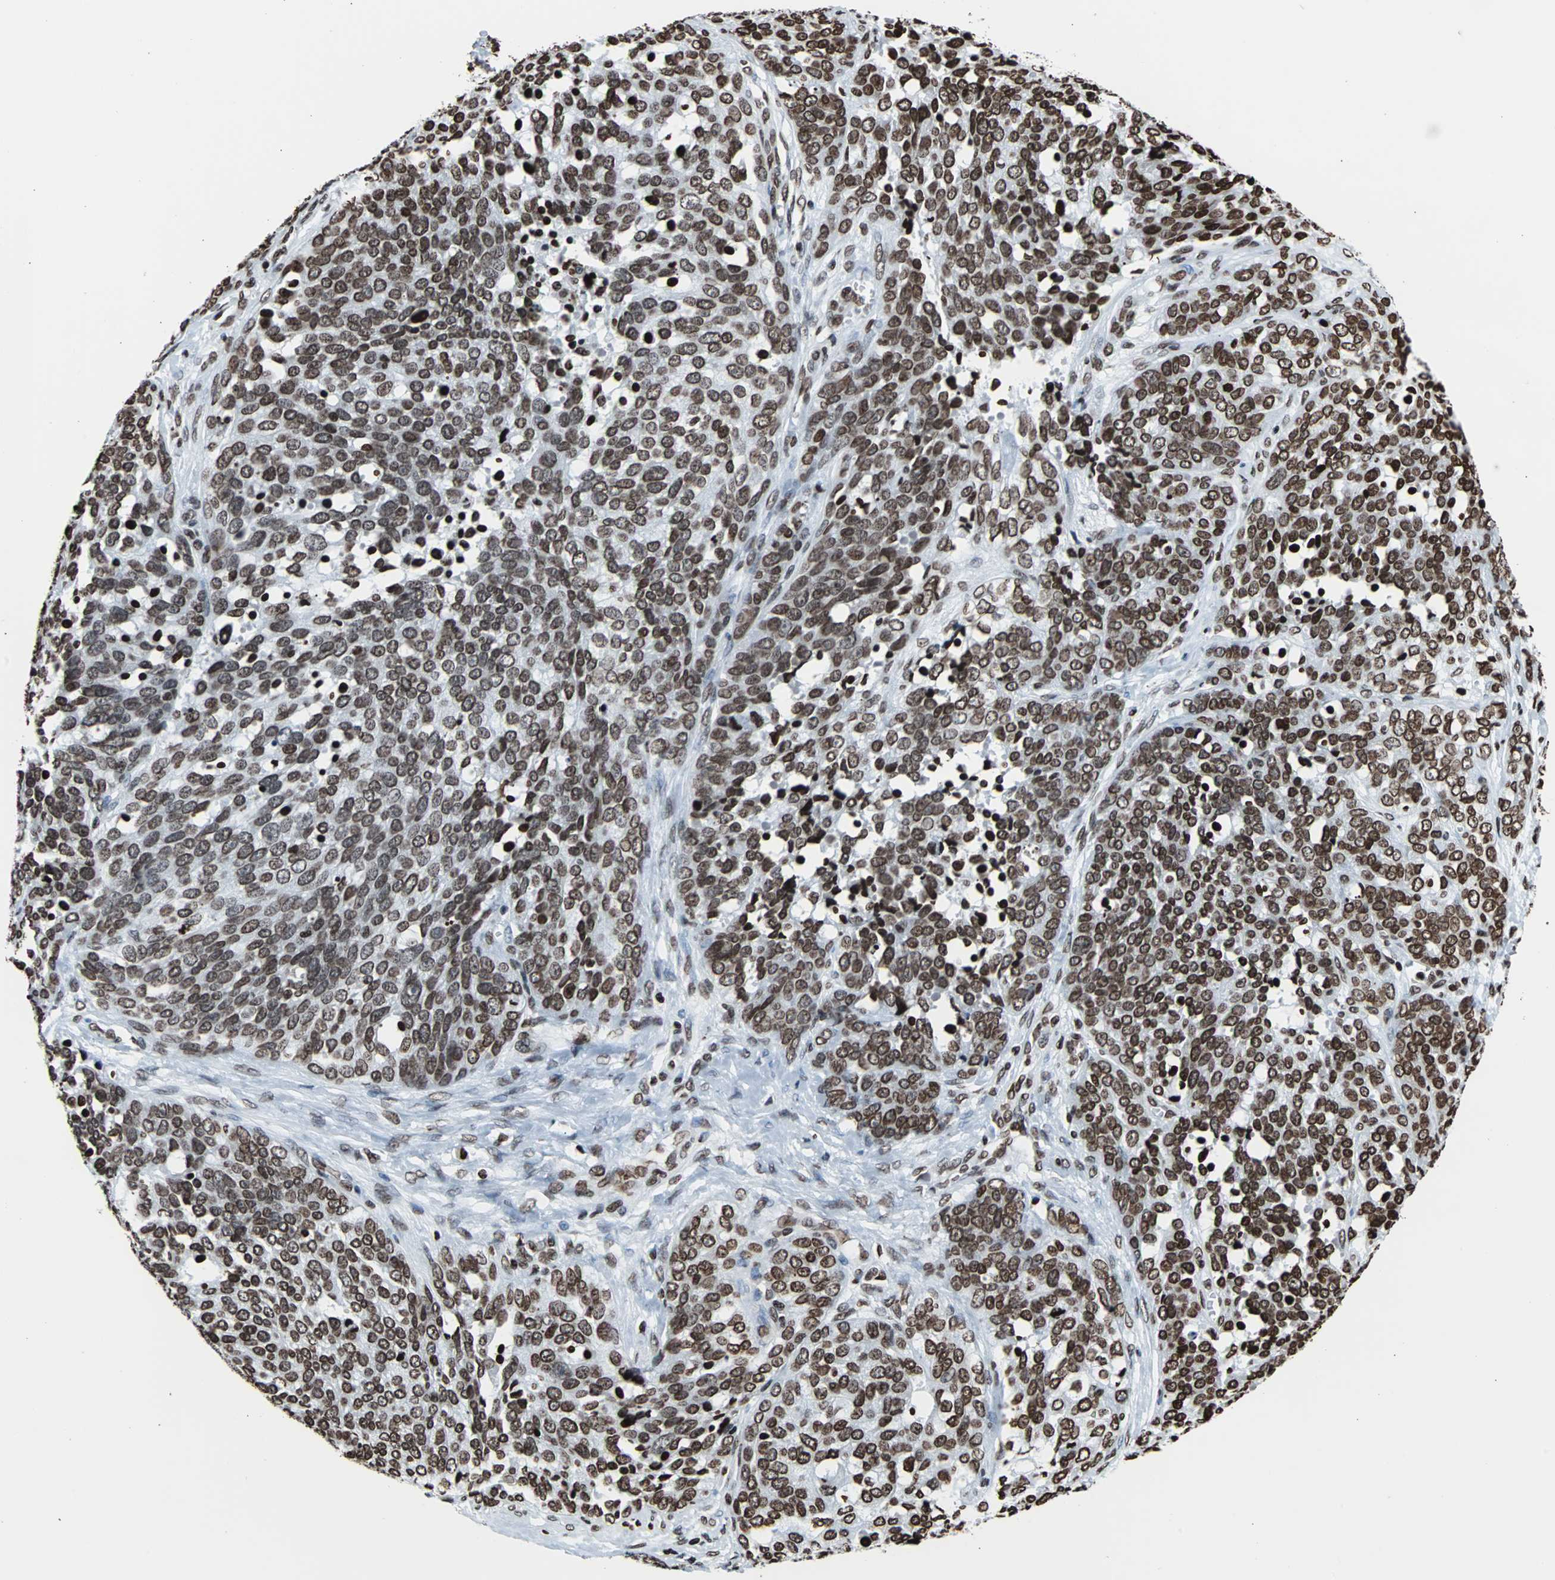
{"staining": {"intensity": "strong", "quantity": ">75%", "location": "nuclear"}, "tissue": "ovarian cancer", "cell_type": "Tumor cells", "image_type": "cancer", "snomed": [{"axis": "morphology", "description": "Cystadenocarcinoma, serous, NOS"}, {"axis": "topography", "description": "Ovary"}], "caption": "Strong nuclear positivity for a protein is seen in approximately >75% of tumor cells of serous cystadenocarcinoma (ovarian) using immunohistochemistry.", "gene": "H2BC18", "patient": {"sex": "female", "age": 44}}